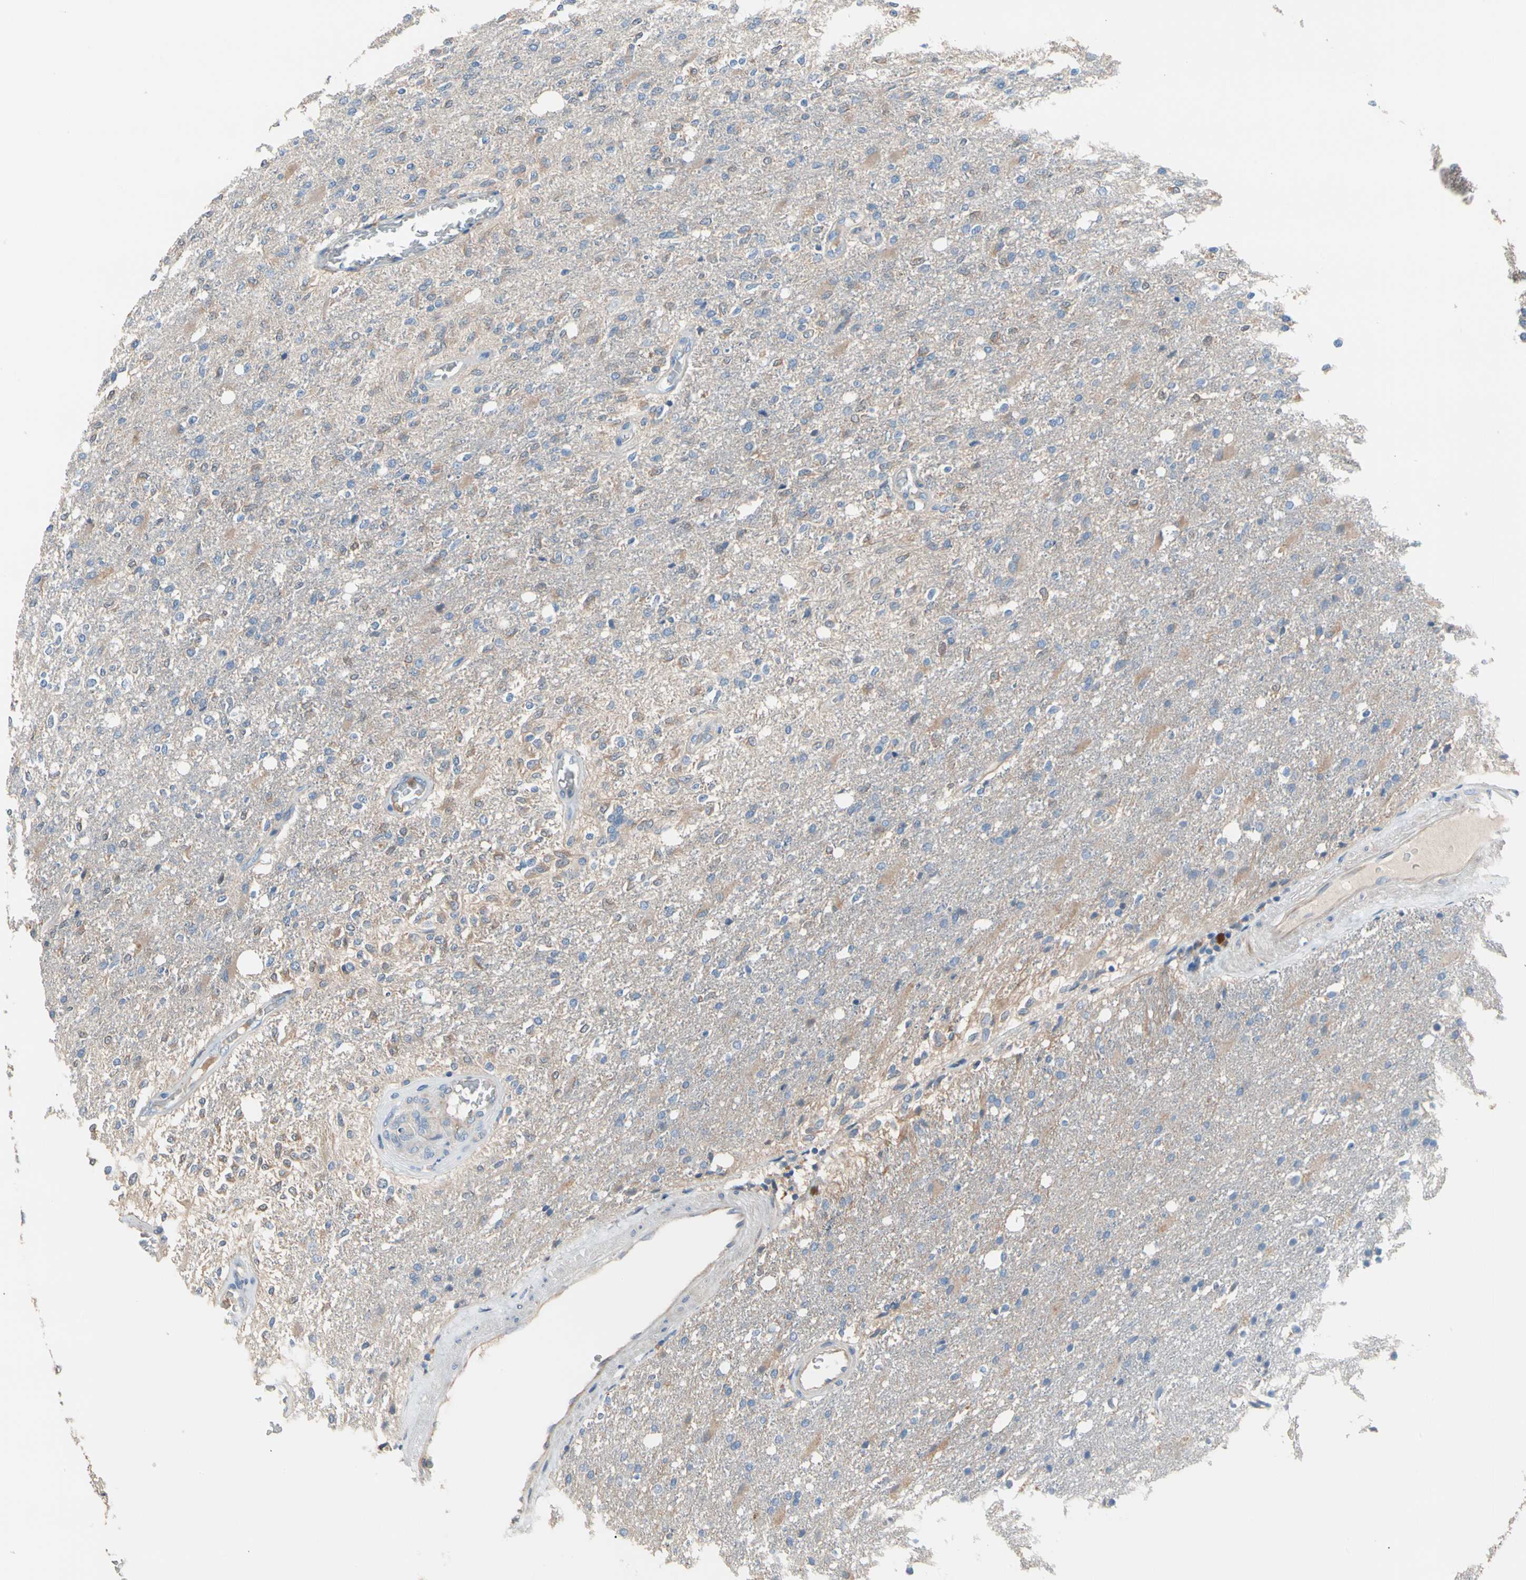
{"staining": {"intensity": "weak", "quantity": "<25%", "location": "cytoplasmic/membranous"}, "tissue": "glioma", "cell_type": "Tumor cells", "image_type": "cancer", "snomed": [{"axis": "morphology", "description": "Normal tissue, NOS"}, {"axis": "morphology", "description": "Glioma, malignant, High grade"}, {"axis": "topography", "description": "Cerebral cortex"}], "caption": "Immunohistochemistry micrograph of malignant glioma (high-grade) stained for a protein (brown), which shows no positivity in tumor cells.", "gene": "BBOX1", "patient": {"sex": "male", "age": 77}}